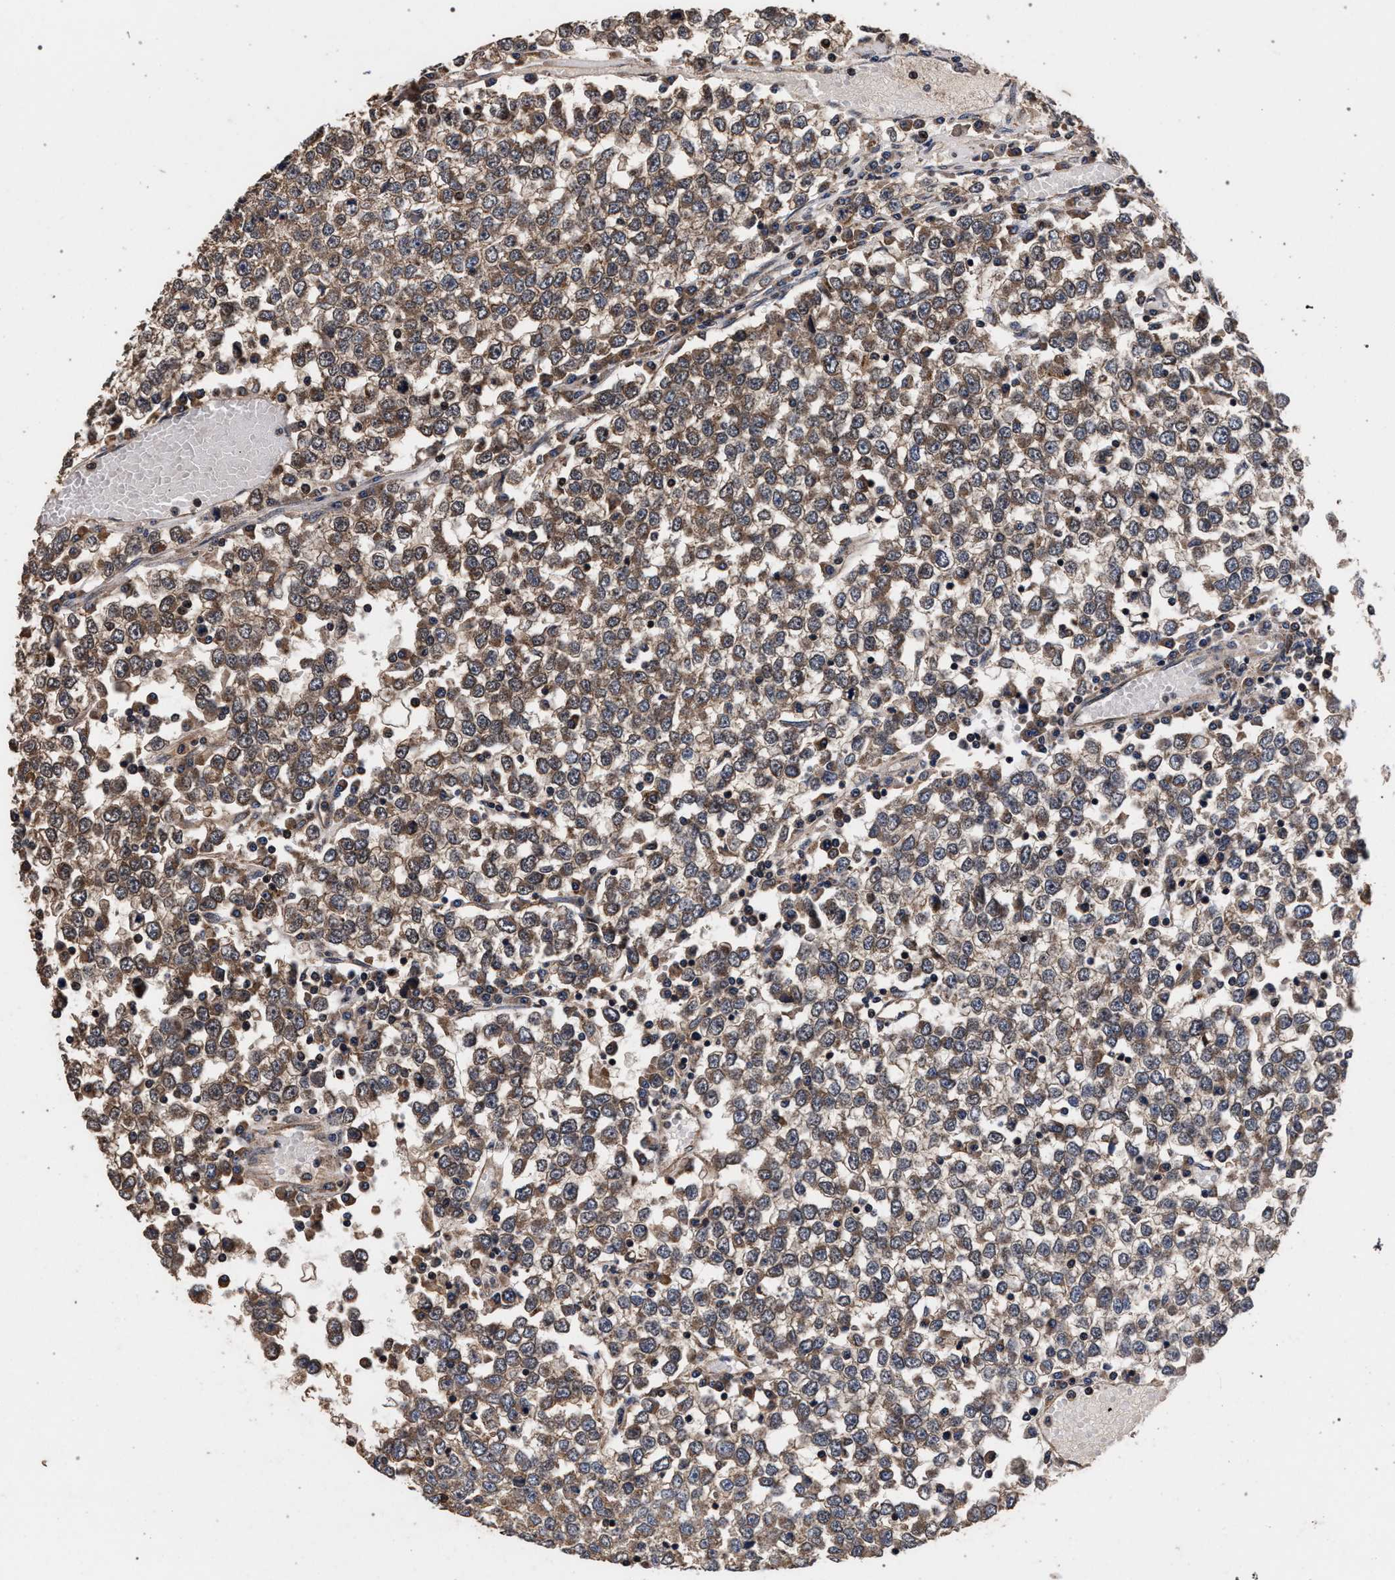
{"staining": {"intensity": "moderate", "quantity": ">75%", "location": "cytoplasmic/membranous"}, "tissue": "testis cancer", "cell_type": "Tumor cells", "image_type": "cancer", "snomed": [{"axis": "morphology", "description": "Seminoma, NOS"}, {"axis": "topography", "description": "Testis"}], "caption": "High-magnification brightfield microscopy of testis seminoma stained with DAB (brown) and counterstained with hematoxylin (blue). tumor cells exhibit moderate cytoplasmic/membranous positivity is appreciated in about>75% of cells. (IHC, brightfield microscopy, high magnification).", "gene": "ACOX1", "patient": {"sex": "male", "age": 65}}